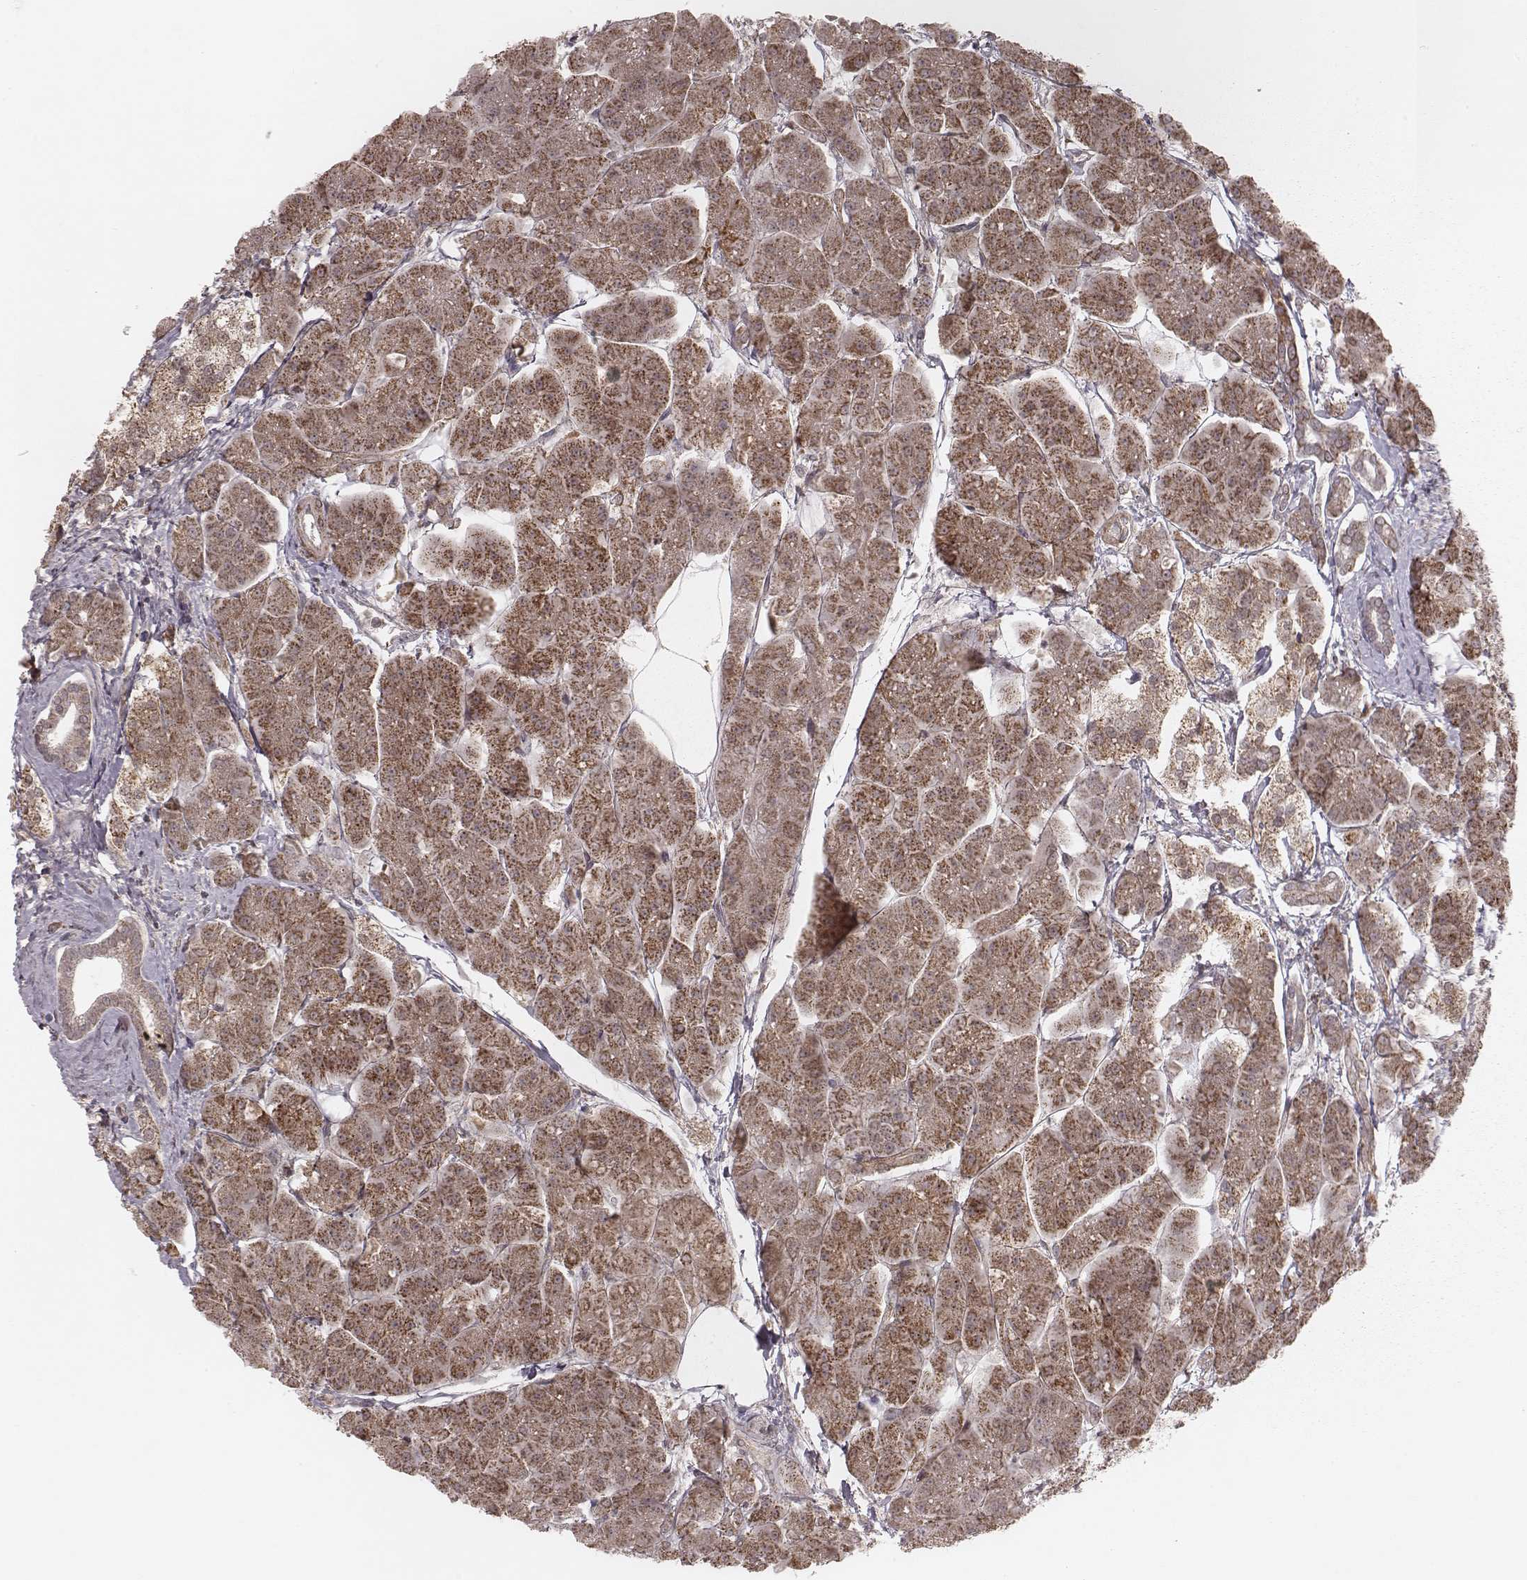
{"staining": {"intensity": "moderate", "quantity": ">75%", "location": "cytoplasmic/membranous"}, "tissue": "pancreas", "cell_type": "Exocrine glandular cells", "image_type": "normal", "snomed": [{"axis": "morphology", "description": "Normal tissue, NOS"}, {"axis": "topography", "description": "Adipose tissue"}, {"axis": "topography", "description": "Pancreas"}, {"axis": "topography", "description": "Peripheral nerve tissue"}], "caption": "High-magnification brightfield microscopy of unremarkable pancreas stained with DAB (brown) and counterstained with hematoxylin (blue). exocrine glandular cells exhibit moderate cytoplasmic/membranous staining is present in about>75% of cells. (IHC, brightfield microscopy, high magnification).", "gene": "NDUFA7", "patient": {"sex": "female", "age": 58}}